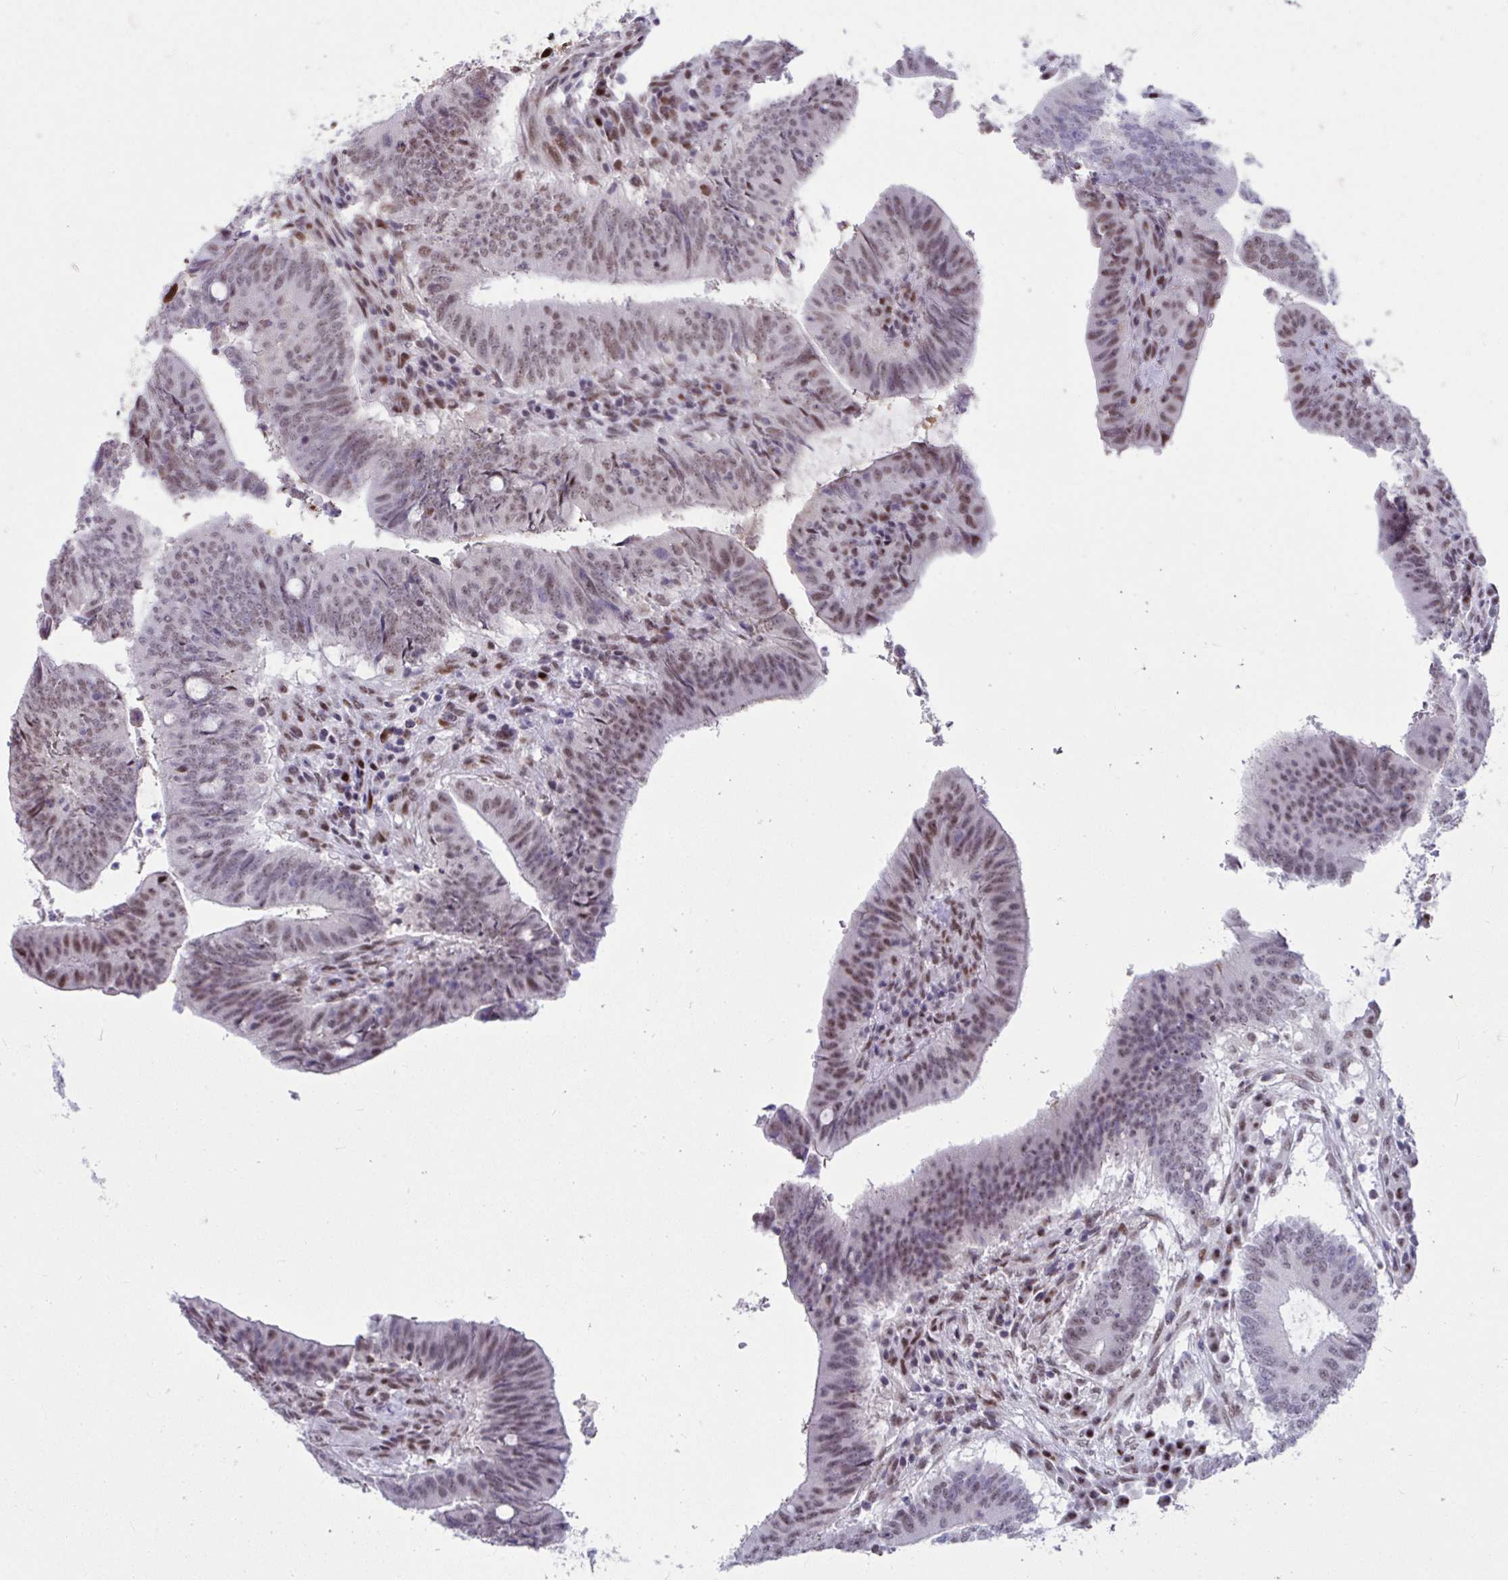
{"staining": {"intensity": "weak", "quantity": "25%-75%", "location": "nuclear"}, "tissue": "colorectal cancer", "cell_type": "Tumor cells", "image_type": "cancer", "snomed": [{"axis": "morphology", "description": "Adenocarcinoma, NOS"}, {"axis": "topography", "description": "Colon"}], "caption": "Adenocarcinoma (colorectal) tissue displays weak nuclear expression in approximately 25%-75% of tumor cells, visualized by immunohistochemistry.", "gene": "SLC35C2", "patient": {"sex": "female", "age": 43}}